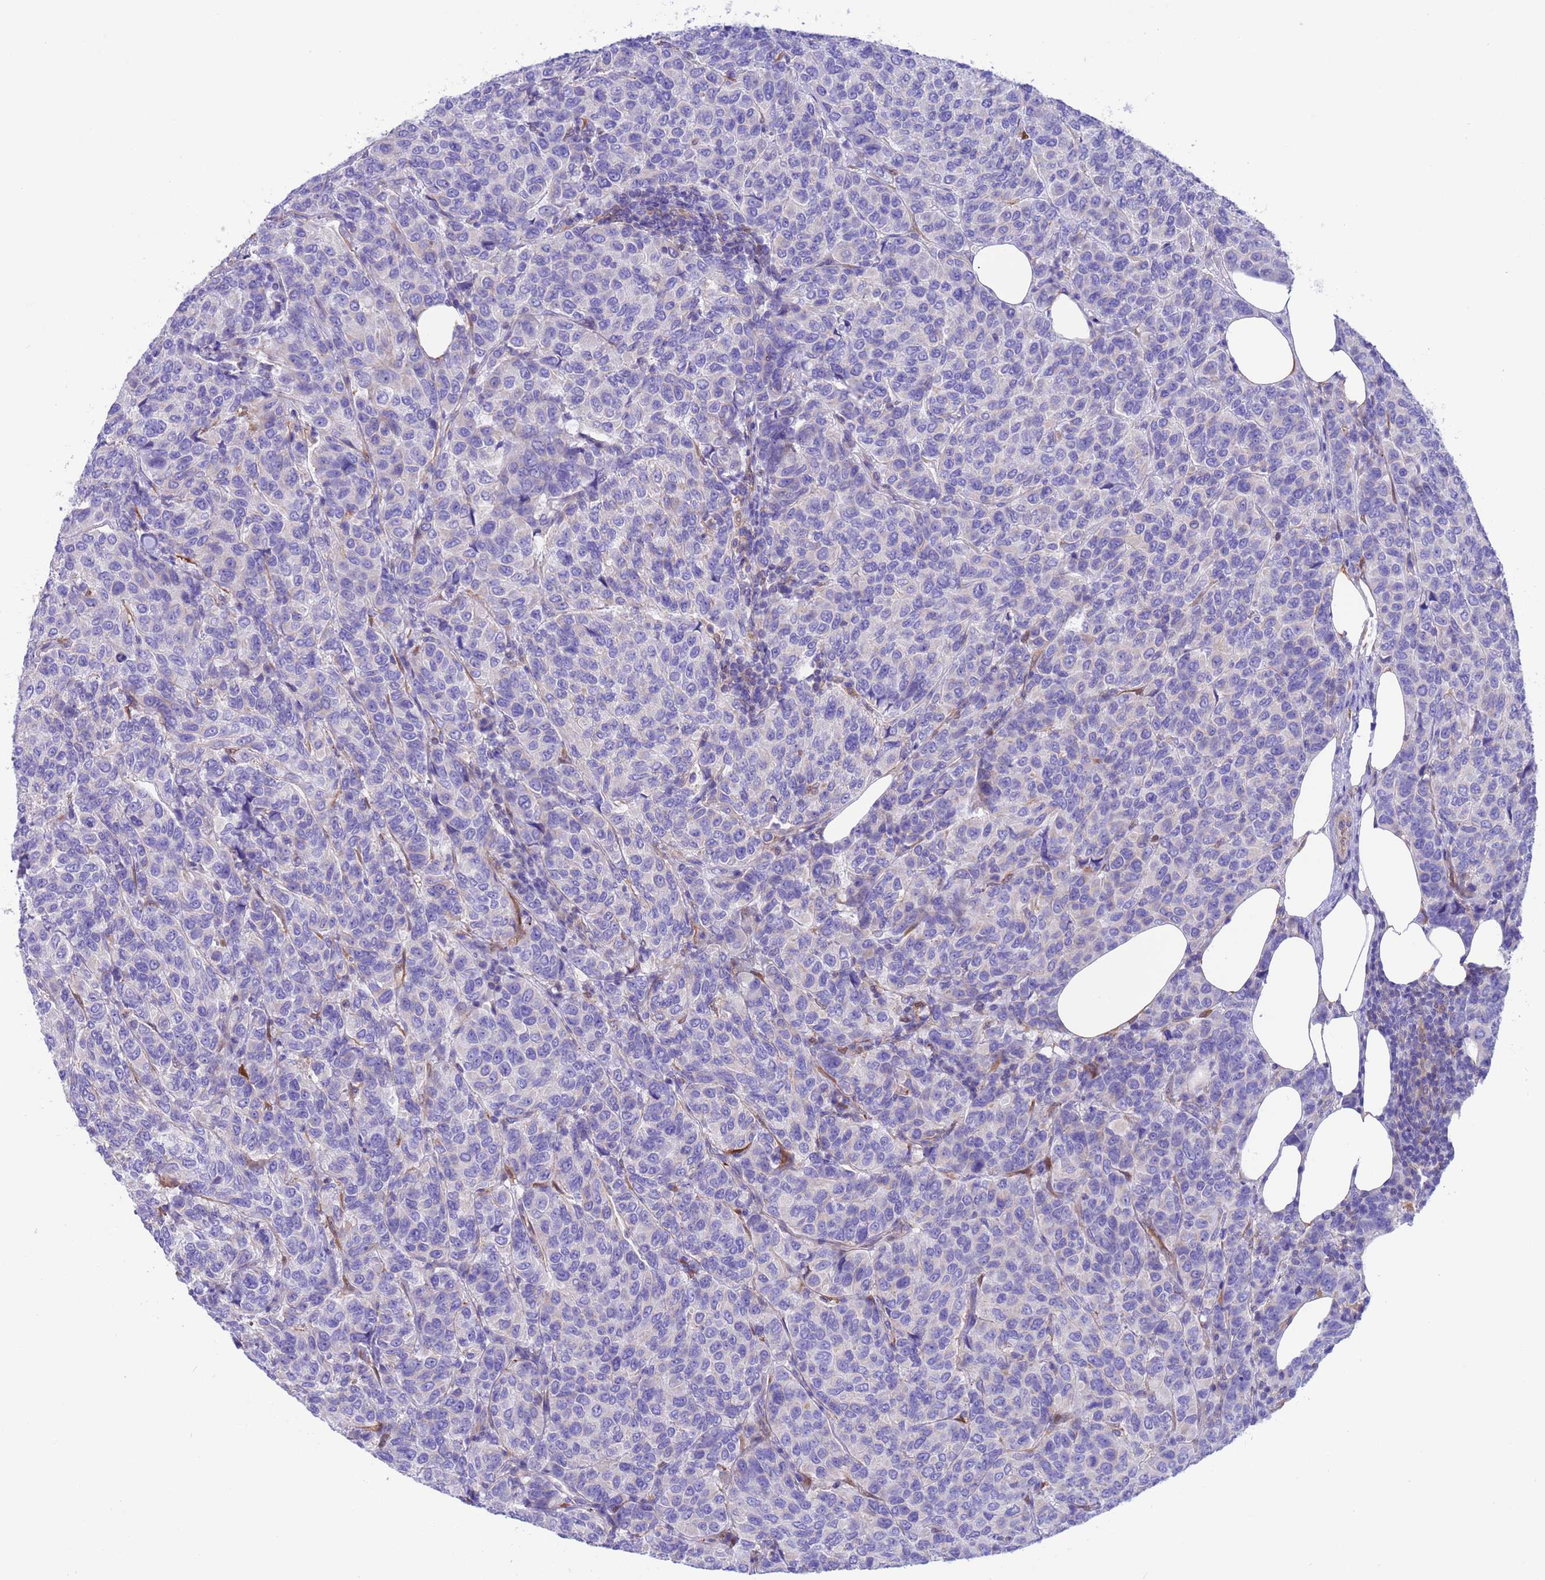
{"staining": {"intensity": "negative", "quantity": "none", "location": "none"}, "tissue": "breast cancer", "cell_type": "Tumor cells", "image_type": "cancer", "snomed": [{"axis": "morphology", "description": "Duct carcinoma"}, {"axis": "topography", "description": "Breast"}], "caption": "Breast cancer stained for a protein using IHC exhibits no staining tumor cells.", "gene": "C6orf47", "patient": {"sex": "female", "age": 55}}